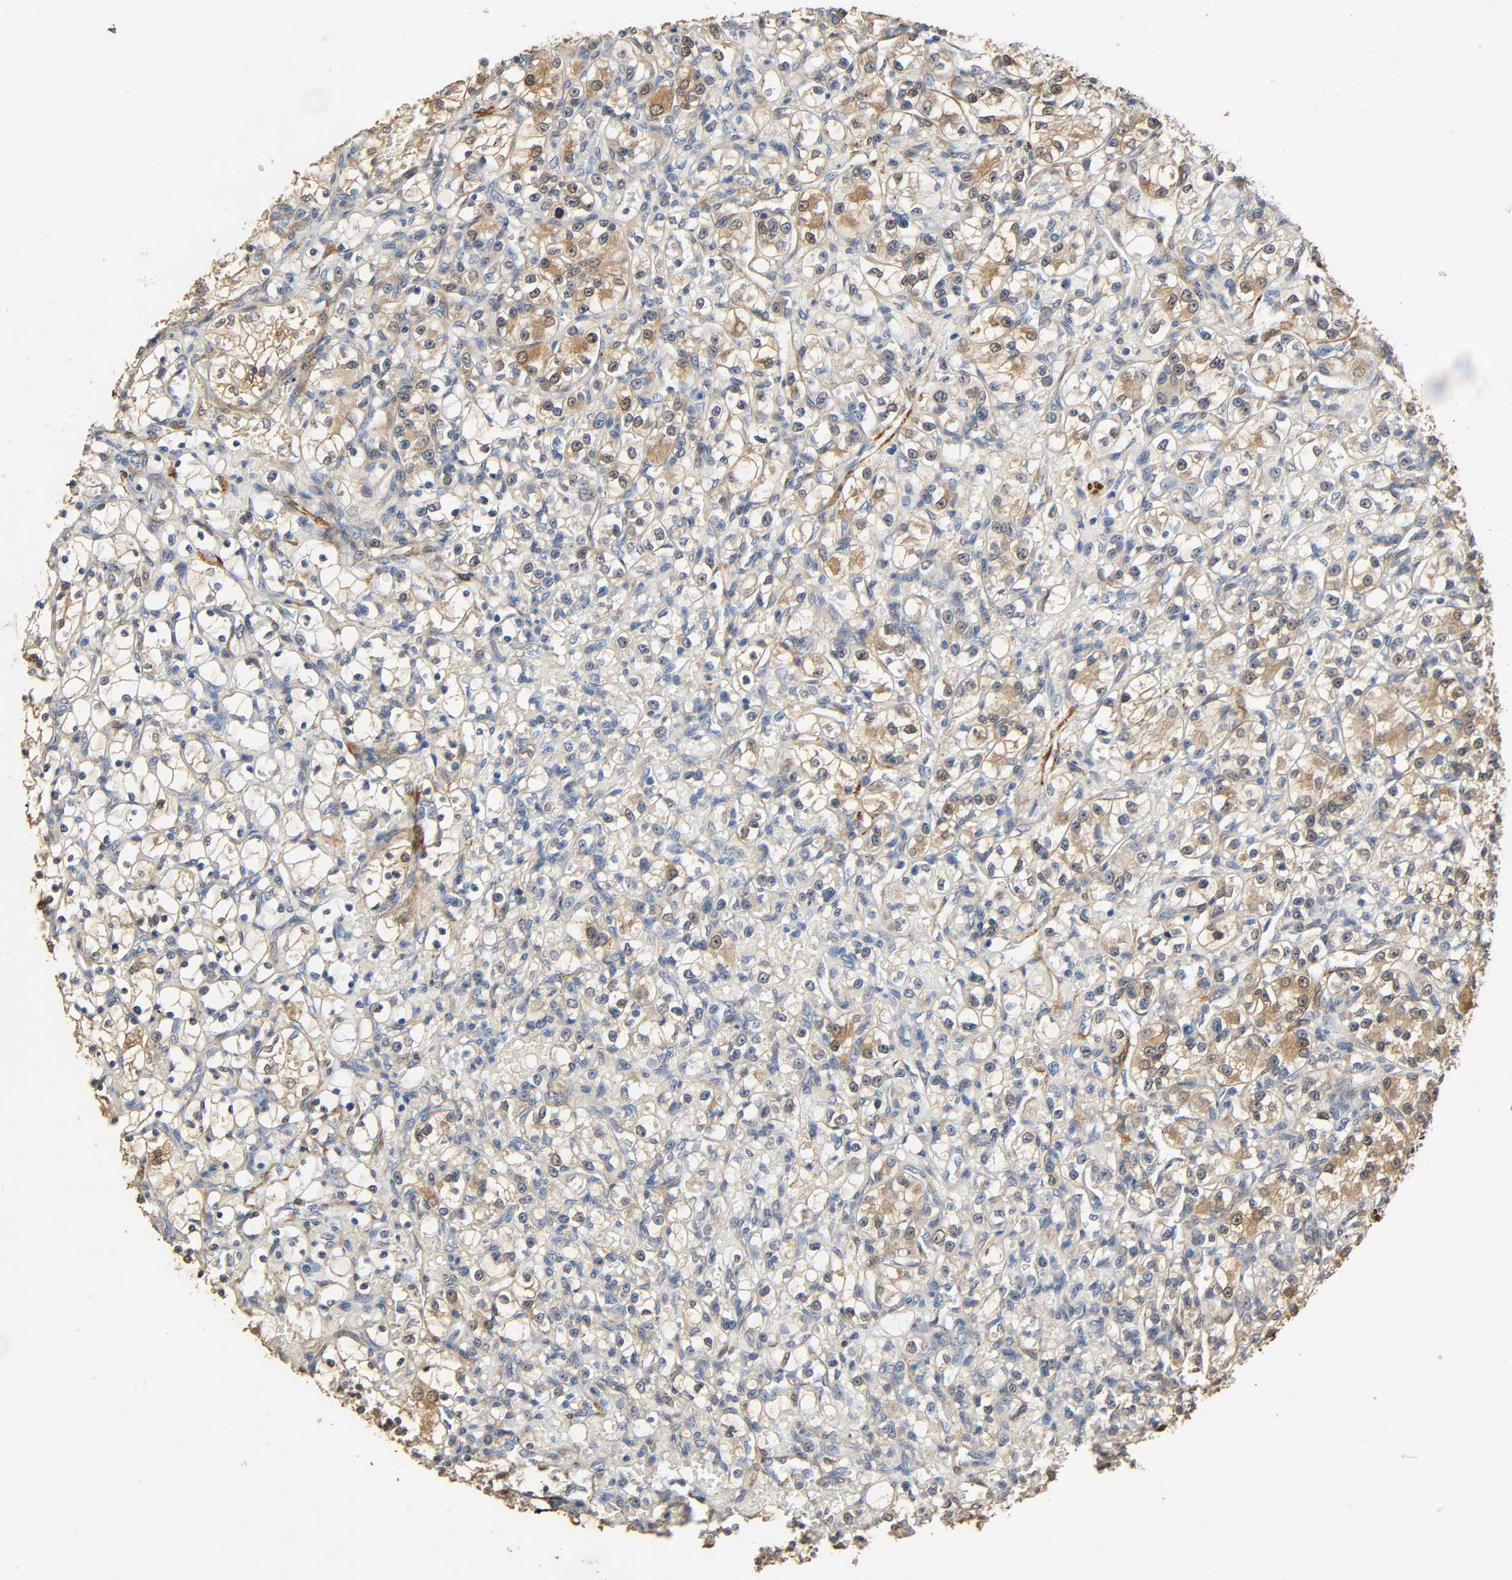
{"staining": {"intensity": "moderate", "quantity": "25%-75%", "location": "cytoplasmic/membranous,nuclear"}, "tissue": "renal cancer", "cell_type": "Tumor cells", "image_type": "cancer", "snomed": [{"axis": "morphology", "description": "Adenocarcinoma, NOS"}, {"axis": "topography", "description": "Kidney"}], "caption": "Human adenocarcinoma (renal) stained for a protein (brown) displays moderate cytoplasmic/membranous and nuclear positive expression in about 25%-75% of tumor cells.", "gene": "GSTA3", "patient": {"sex": "female", "age": 69}}